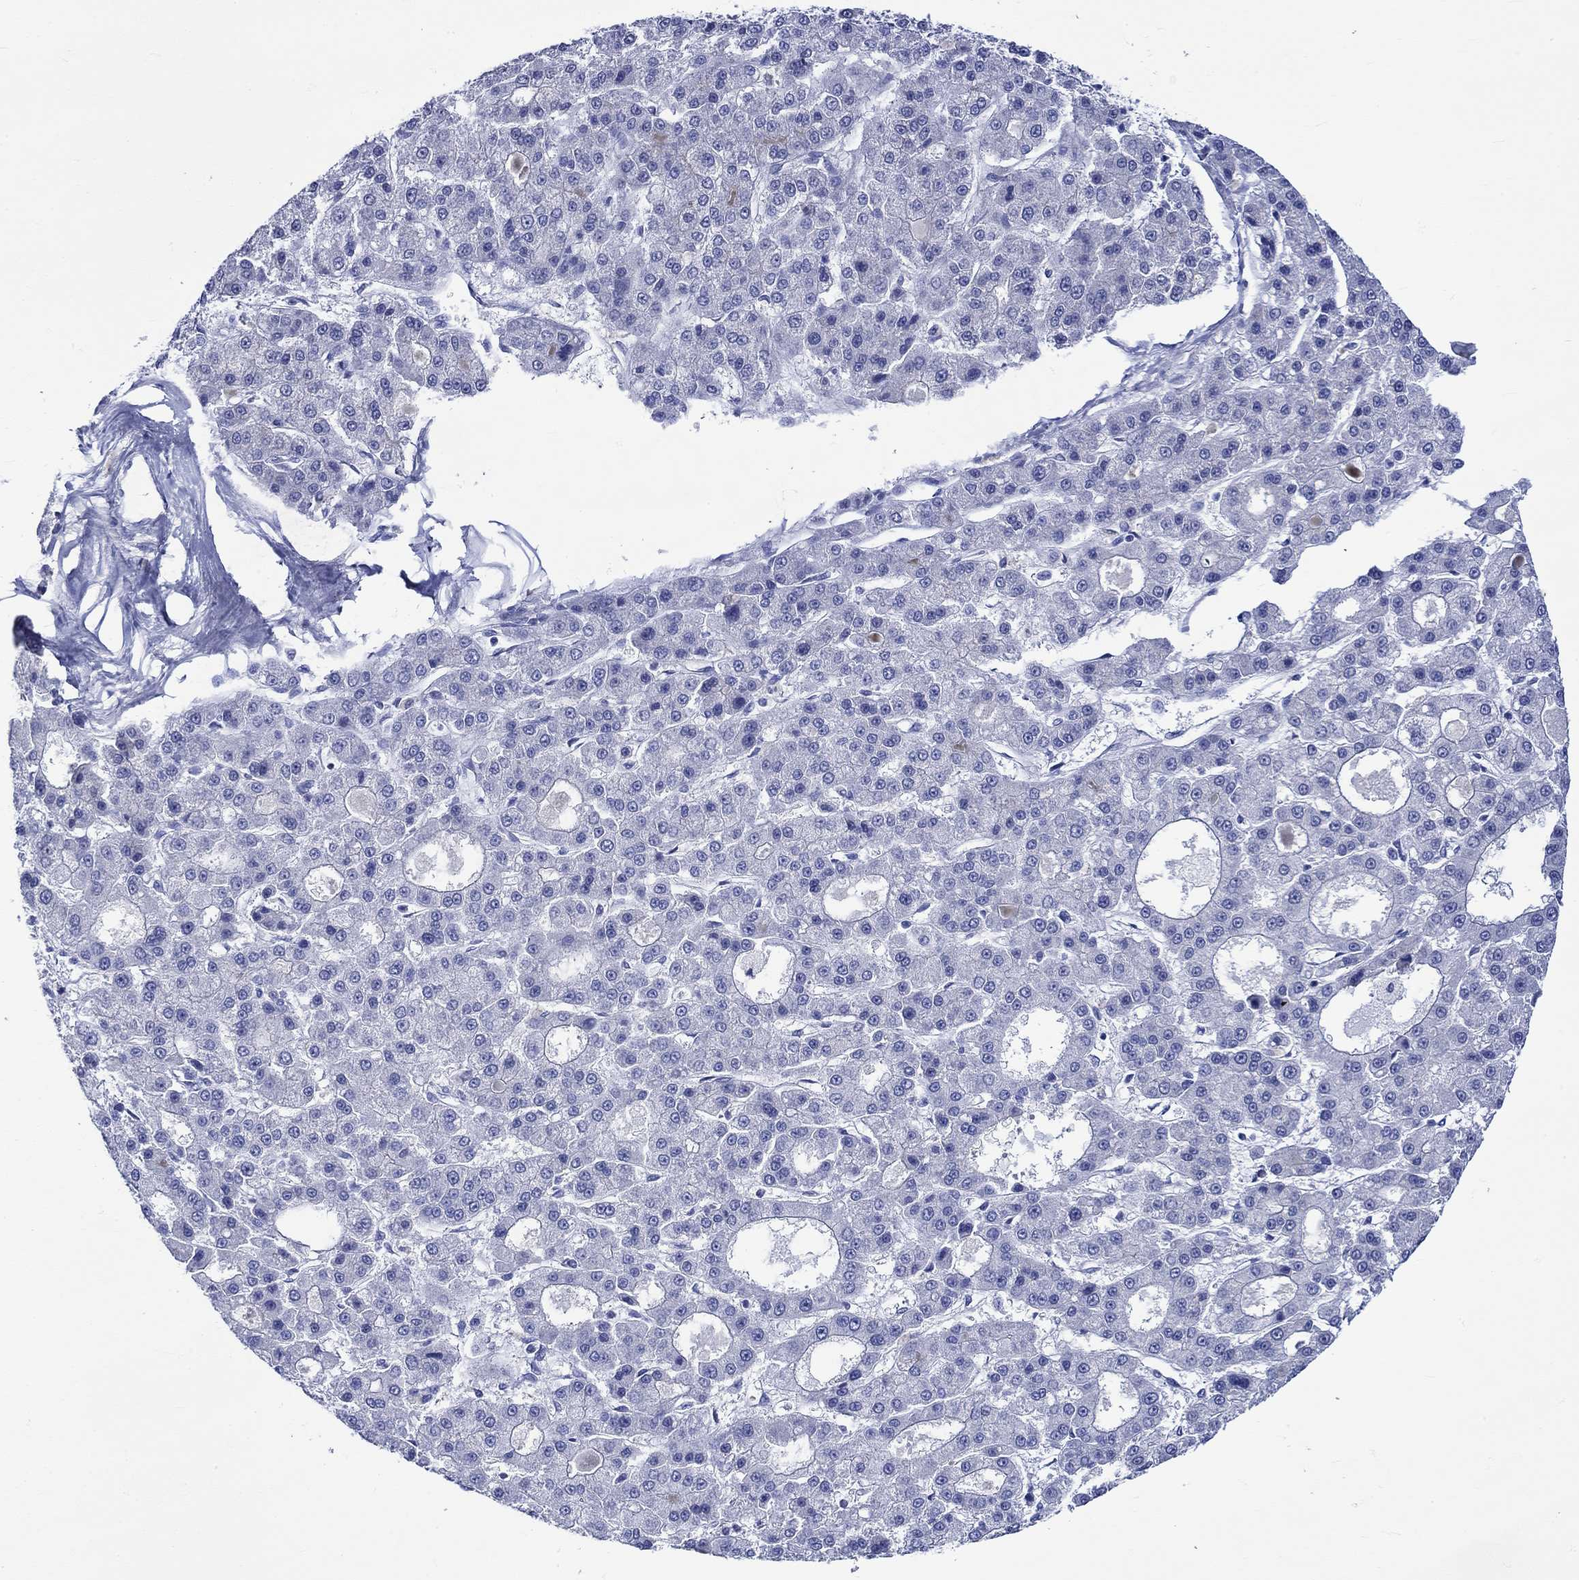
{"staining": {"intensity": "negative", "quantity": "none", "location": "none"}, "tissue": "liver cancer", "cell_type": "Tumor cells", "image_type": "cancer", "snomed": [{"axis": "morphology", "description": "Carcinoma, Hepatocellular, NOS"}, {"axis": "topography", "description": "Liver"}], "caption": "Liver cancer (hepatocellular carcinoma) was stained to show a protein in brown. There is no significant staining in tumor cells.", "gene": "NRIP3", "patient": {"sex": "male", "age": 70}}